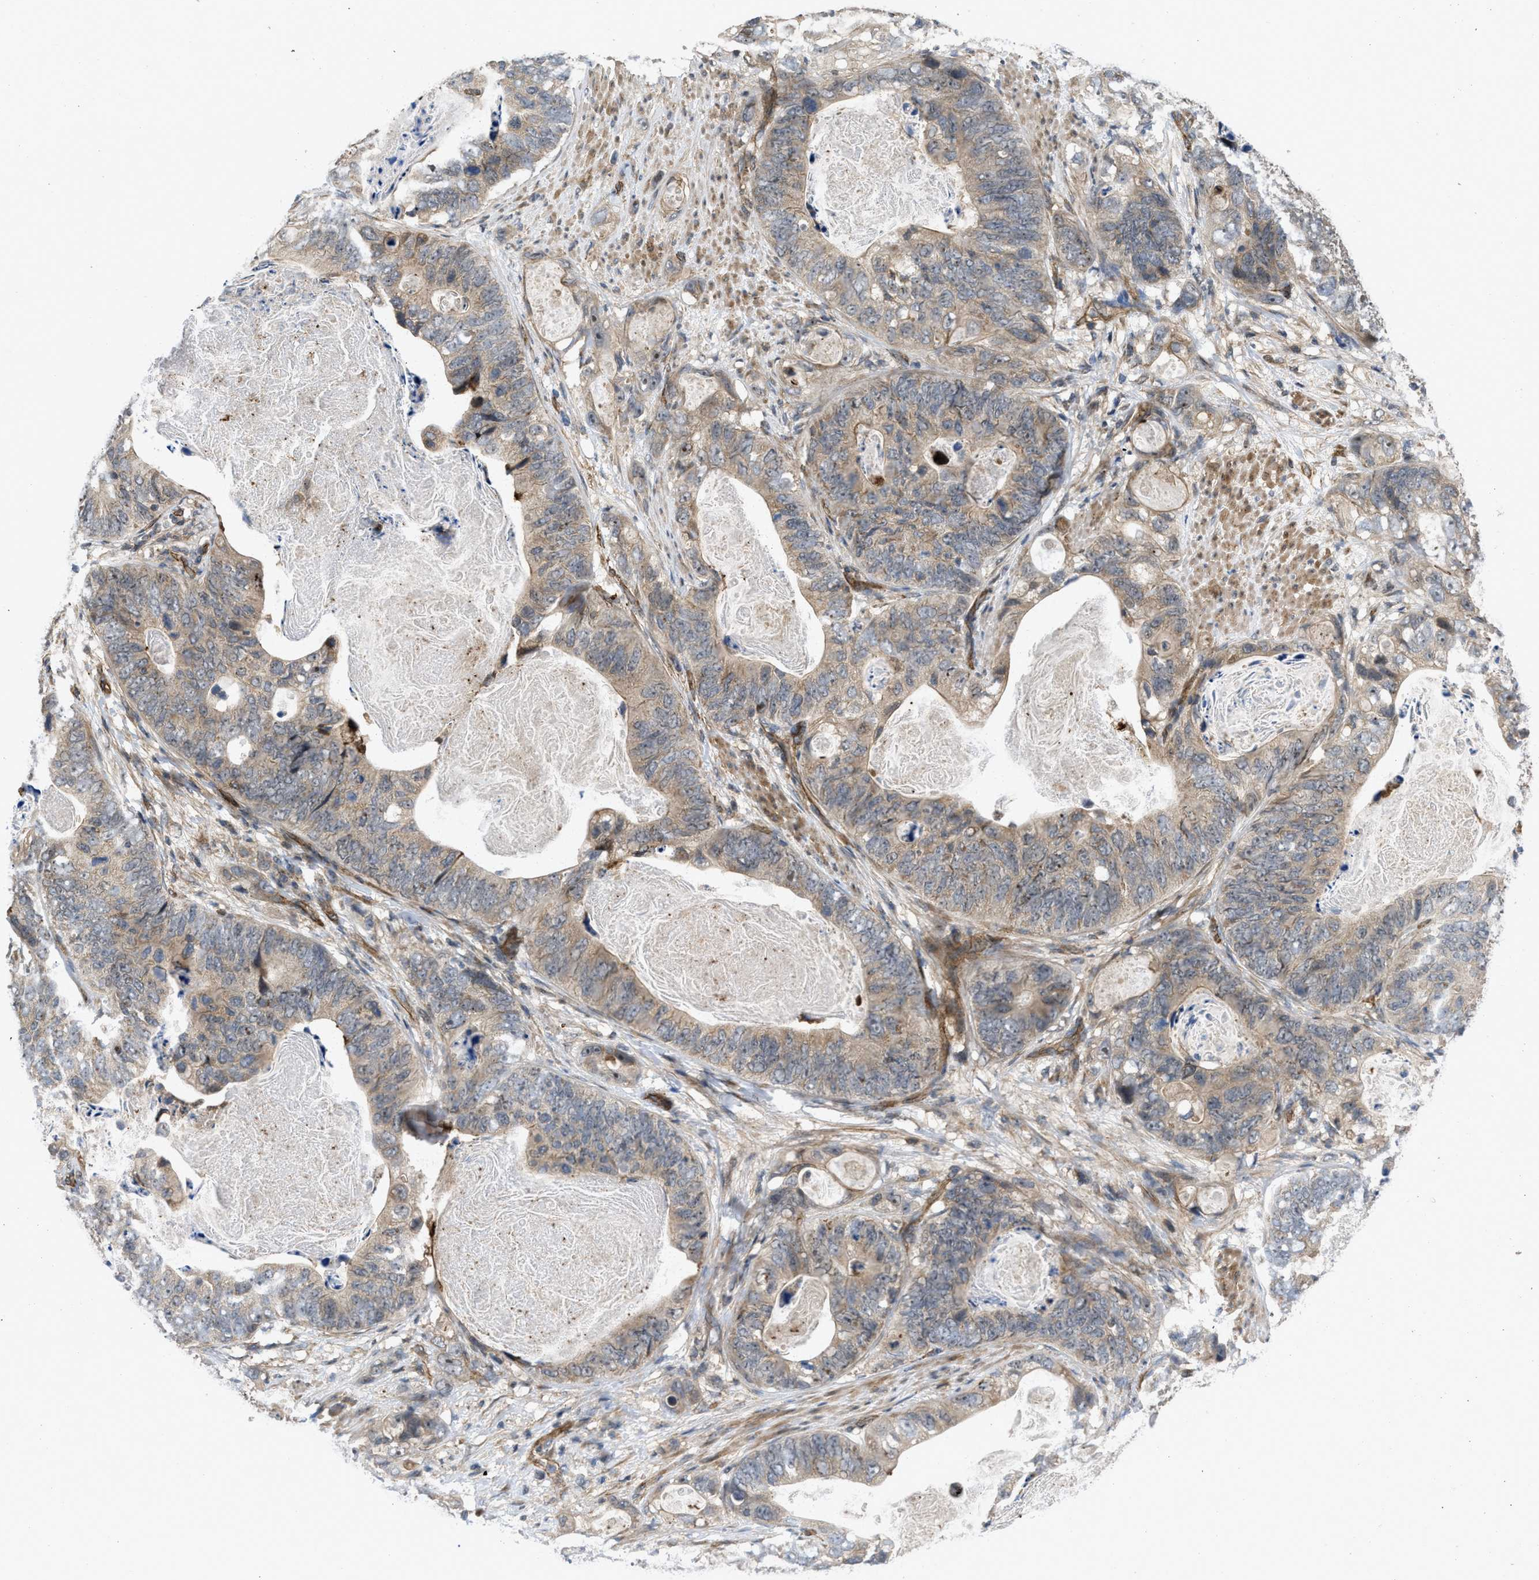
{"staining": {"intensity": "moderate", "quantity": "<25%", "location": "cytoplasmic/membranous"}, "tissue": "stomach cancer", "cell_type": "Tumor cells", "image_type": "cancer", "snomed": [{"axis": "morphology", "description": "Adenocarcinoma, NOS"}, {"axis": "topography", "description": "Stomach"}], "caption": "This is an image of immunohistochemistry (IHC) staining of stomach cancer (adenocarcinoma), which shows moderate staining in the cytoplasmic/membranous of tumor cells.", "gene": "GPATCH2L", "patient": {"sex": "female", "age": 89}}